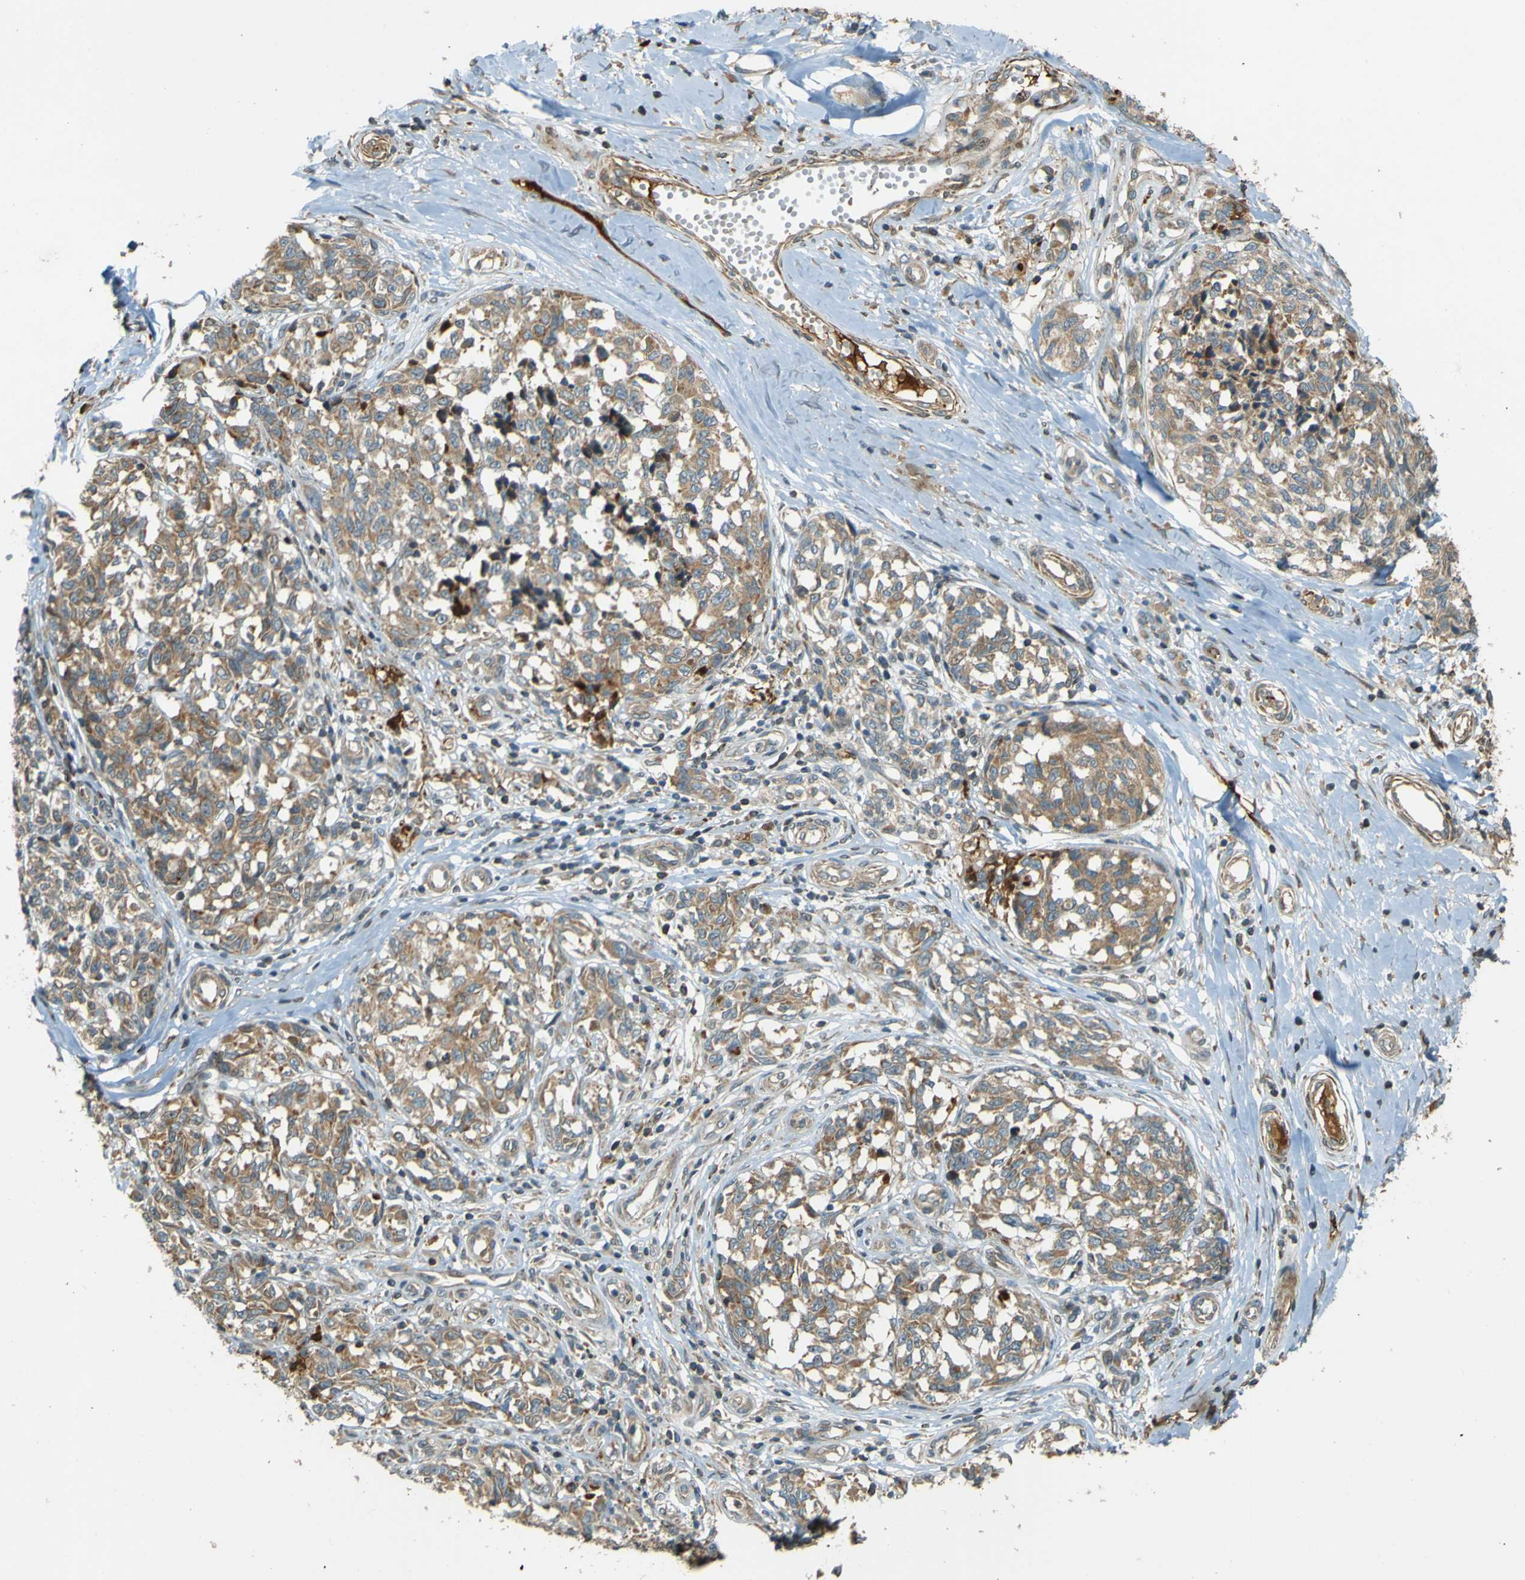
{"staining": {"intensity": "moderate", "quantity": ">75%", "location": "cytoplasmic/membranous"}, "tissue": "melanoma", "cell_type": "Tumor cells", "image_type": "cancer", "snomed": [{"axis": "morphology", "description": "Malignant melanoma, NOS"}, {"axis": "topography", "description": "Skin"}], "caption": "Protein staining of malignant melanoma tissue displays moderate cytoplasmic/membranous staining in about >75% of tumor cells.", "gene": "LPCAT1", "patient": {"sex": "female", "age": 64}}